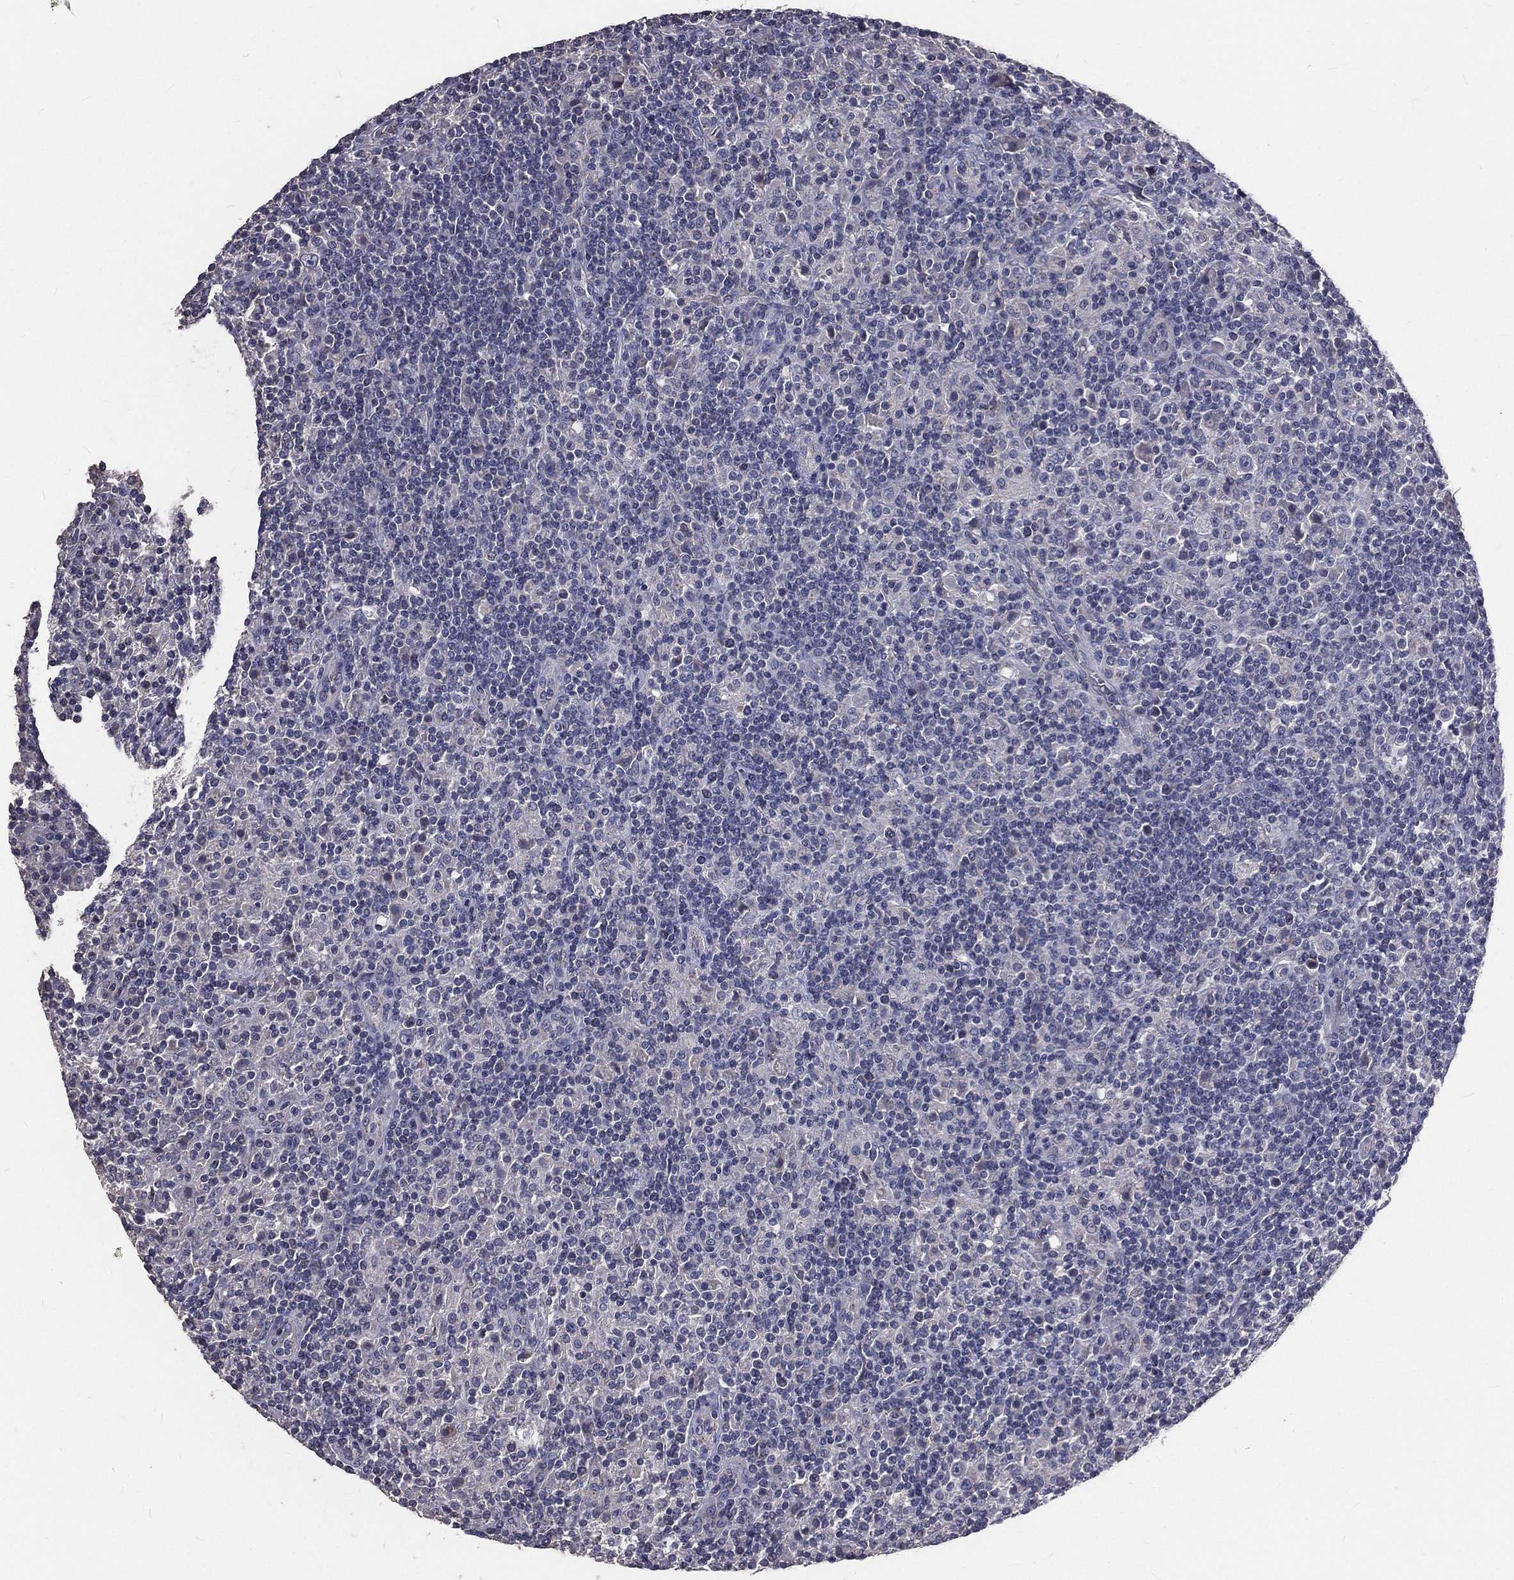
{"staining": {"intensity": "negative", "quantity": "none", "location": "none"}, "tissue": "lymphoma", "cell_type": "Tumor cells", "image_type": "cancer", "snomed": [{"axis": "morphology", "description": "Hodgkin's disease, NOS"}, {"axis": "topography", "description": "Lymph node"}], "caption": "Tumor cells are negative for brown protein staining in Hodgkin's disease.", "gene": "CROCC", "patient": {"sex": "male", "age": 70}}